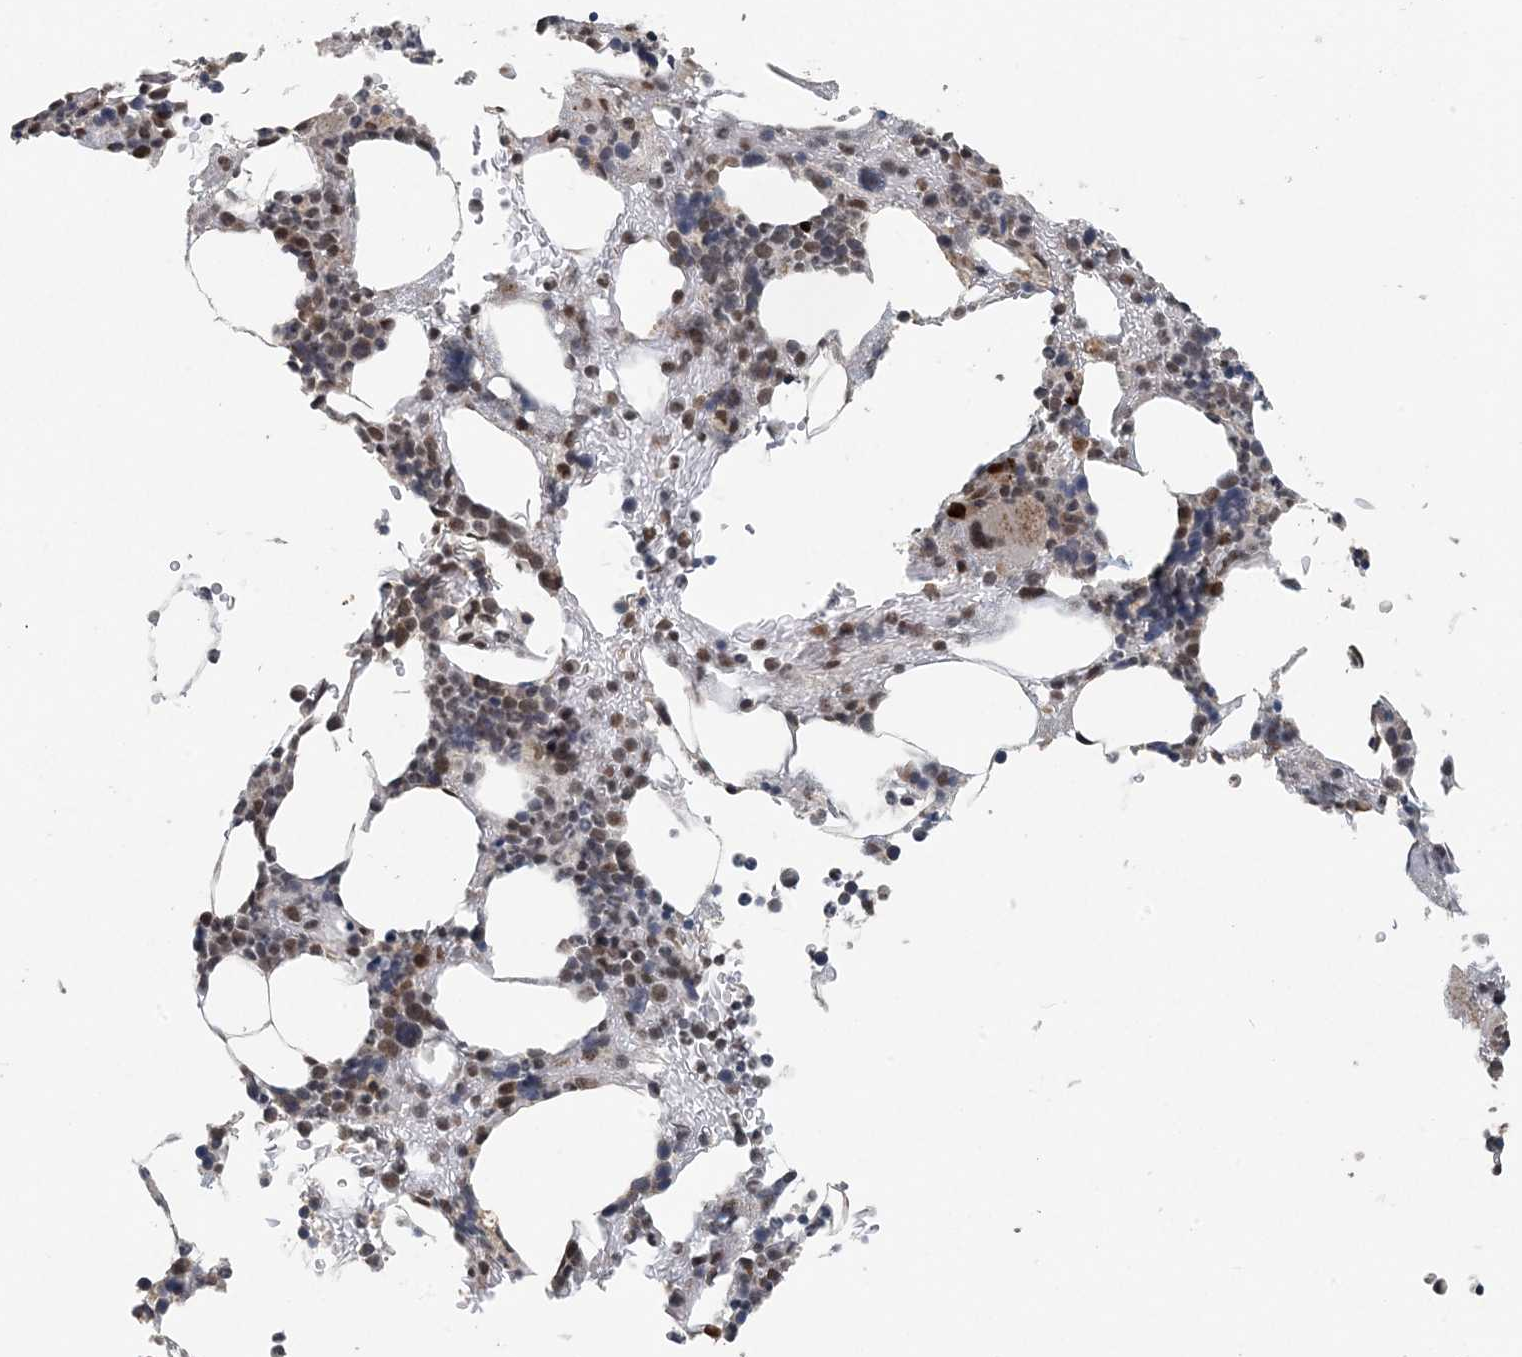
{"staining": {"intensity": "moderate", "quantity": "<25%", "location": "nuclear"}, "tissue": "bone marrow", "cell_type": "Hematopoietic cells", "image_type": "normal", "snomed": [{"axis": "morphology", "description": "Normal tissue, NOS"}, {"axis": "topography", "description": "Bone marrow"}], "caption": "Immunohistochemistry (IHC) micrograph of normal bone marrow: human bone marrow stained using IHC displays low levels of moderate protein expression localized specifically in the nuclear of hematopoietic cells, appearing as a nuclear brown color.", "gene": "MBD2", "patient": {"sex": "male"}}